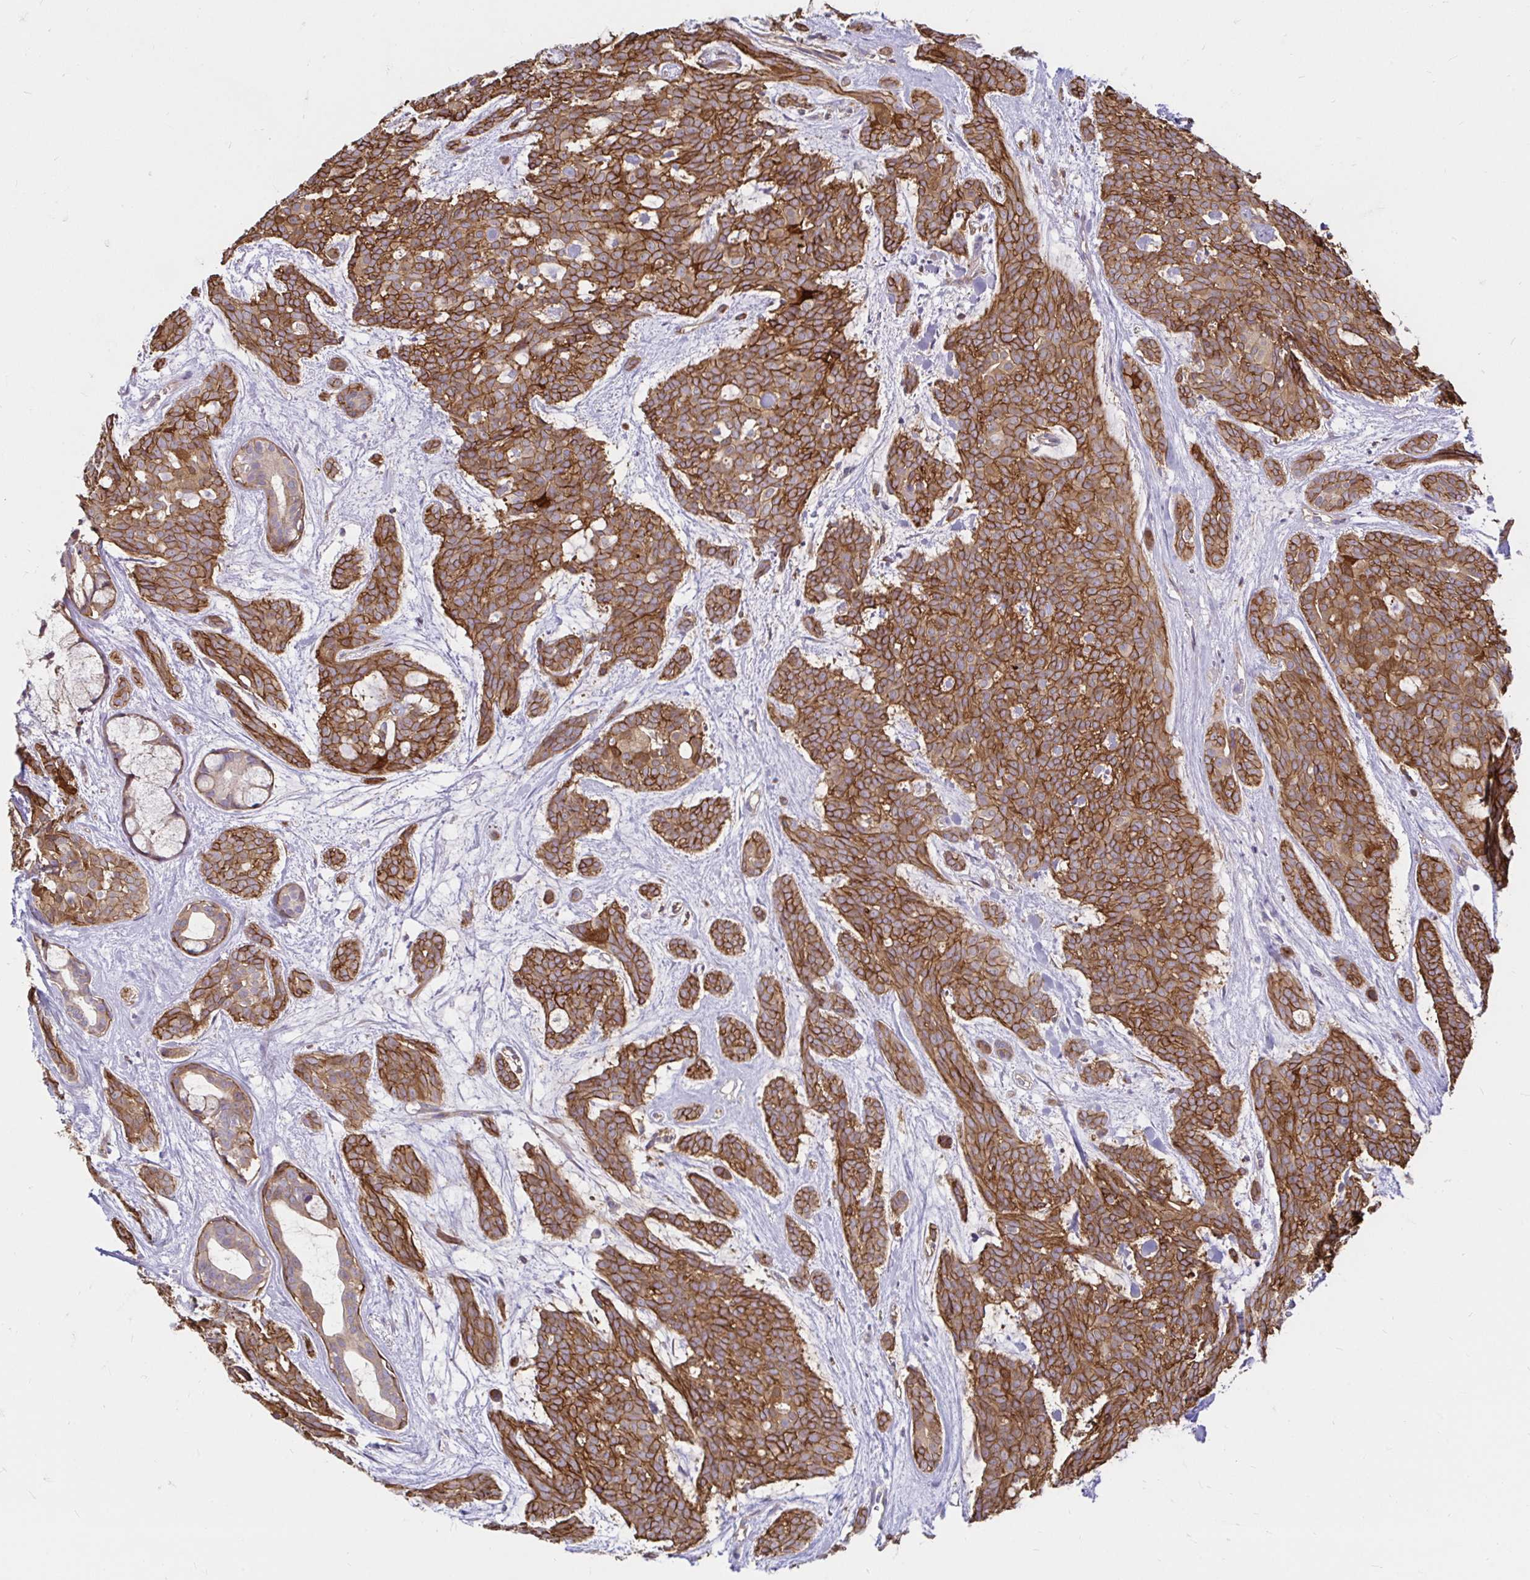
{"staining": {"intensity": "moderate", "quantity": ">75%", "location": "cytoplasmic/membranous"}, "tissue": "head and neck cancer", "cell_type": "Tumor cells", "image_type": "cancer", "snomed": [{"axis": "morphology", "description": "Adenocarcinoma, NOS"}, {"axis": "topography", "description": "Head-Neck"}], "caption": "Tumor cells exhibit medium levels of moderate cytoplasmic/membranous positivity in about >75% of cells in adenocarcinoma (head and neck). Immunohistochemistry stains the protein in brown and the nuclei are stained blue.", "gene": "ITGA2", "patient": {"sex": "male", "age": 66}}